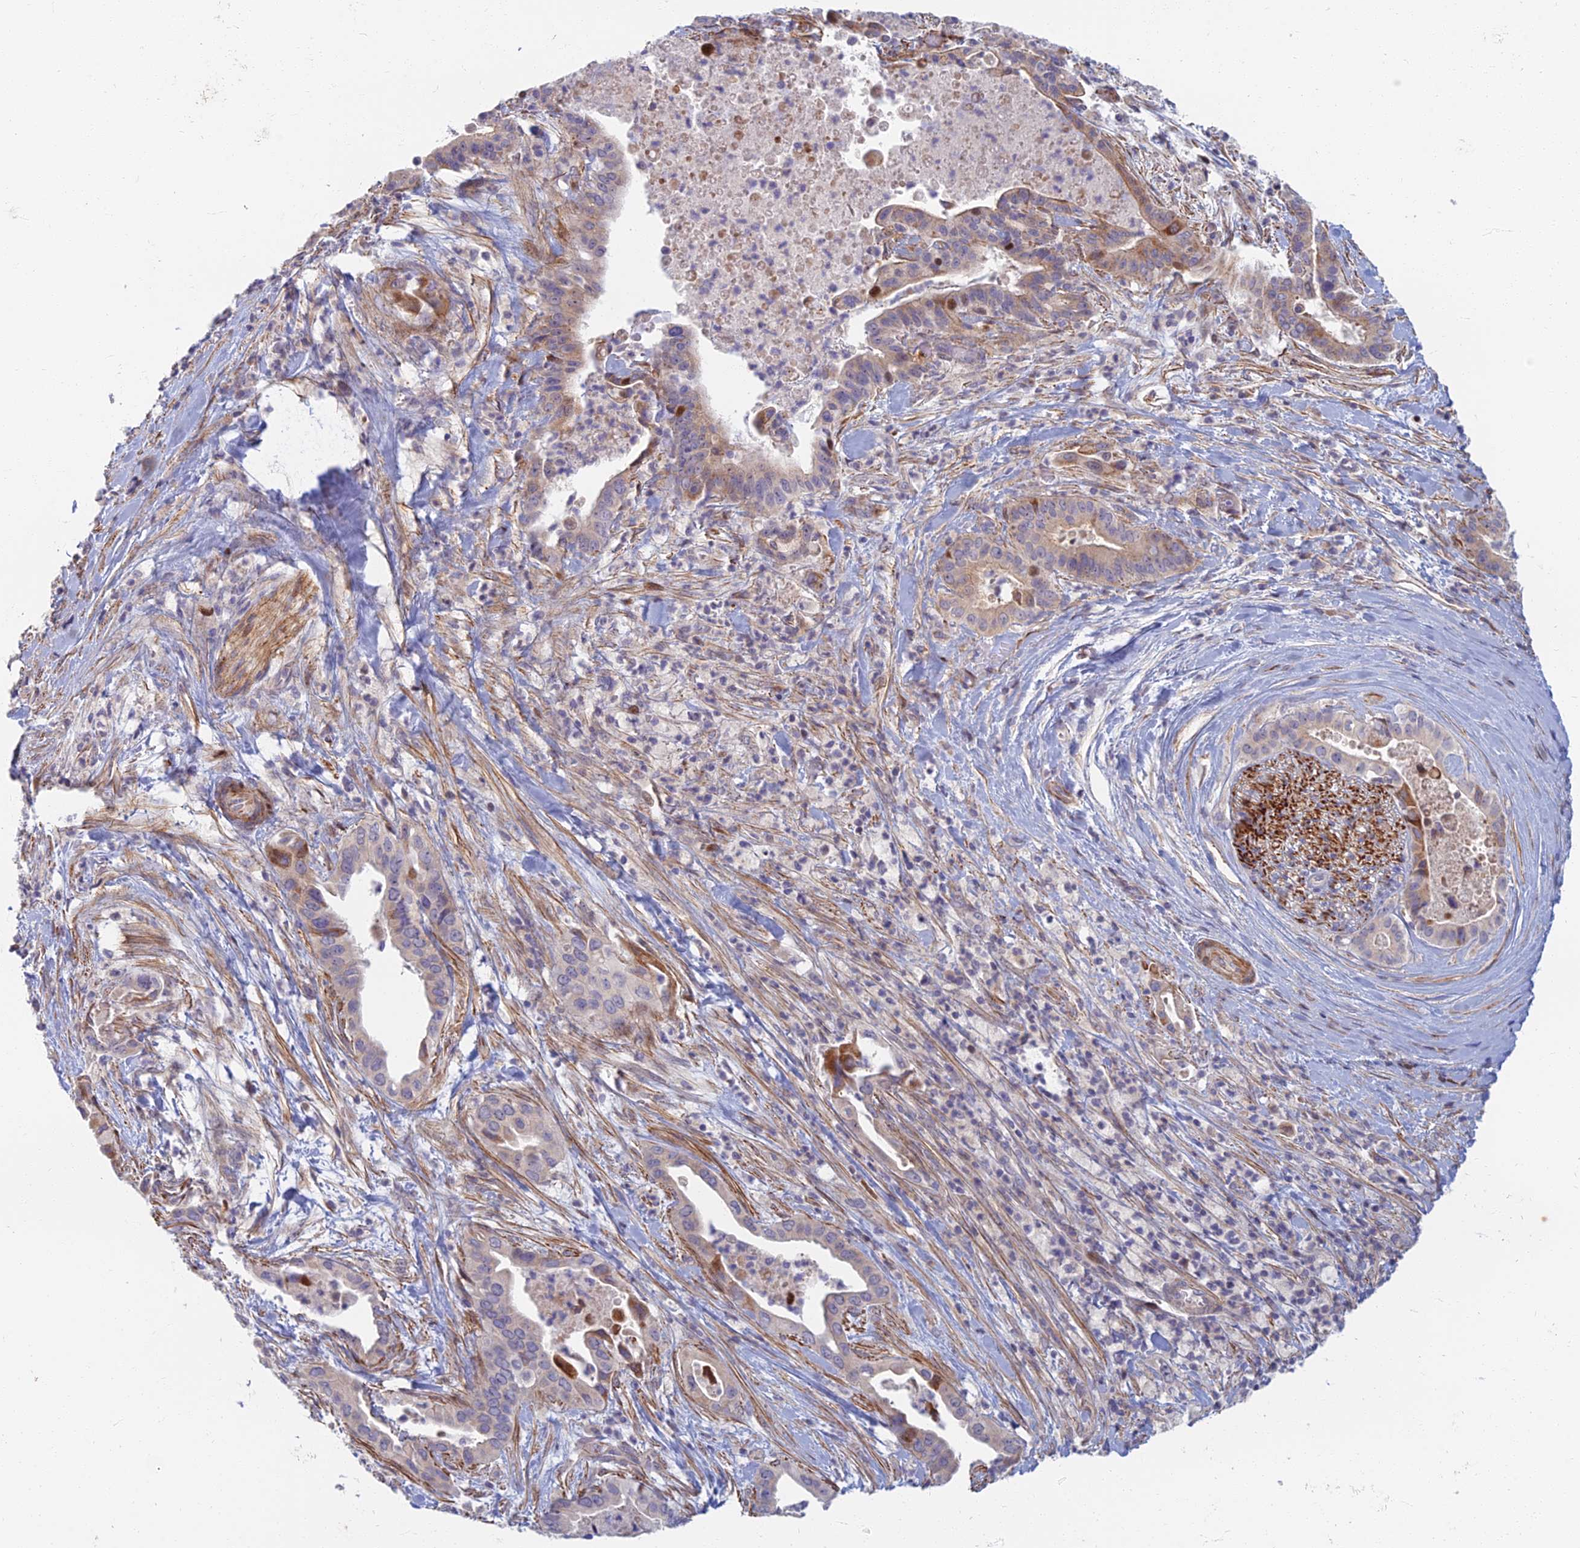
{"staining": {"intensity": "moderate", "quantity": "<25%", "location": "cytoplasmic/membranous"}, "tissue": "pancreatic cancer", "cell_type": "Tumor cells", "image_type": "cancer", "snomed": [{"axis": "morphology", "description": "Adenocarcinoma, NOS"}, {"axis": "topography", "description": "Pancreas"}], "caption": "There is low levels of moderate cytoplasmic/membranous staining in tumor cells of pancreatic adenocarcinoma, as demonstrated by immunohistochemical staining (brown color).", "gene": "C15orf40", "patient": {"sex": "female", "age": 77}}